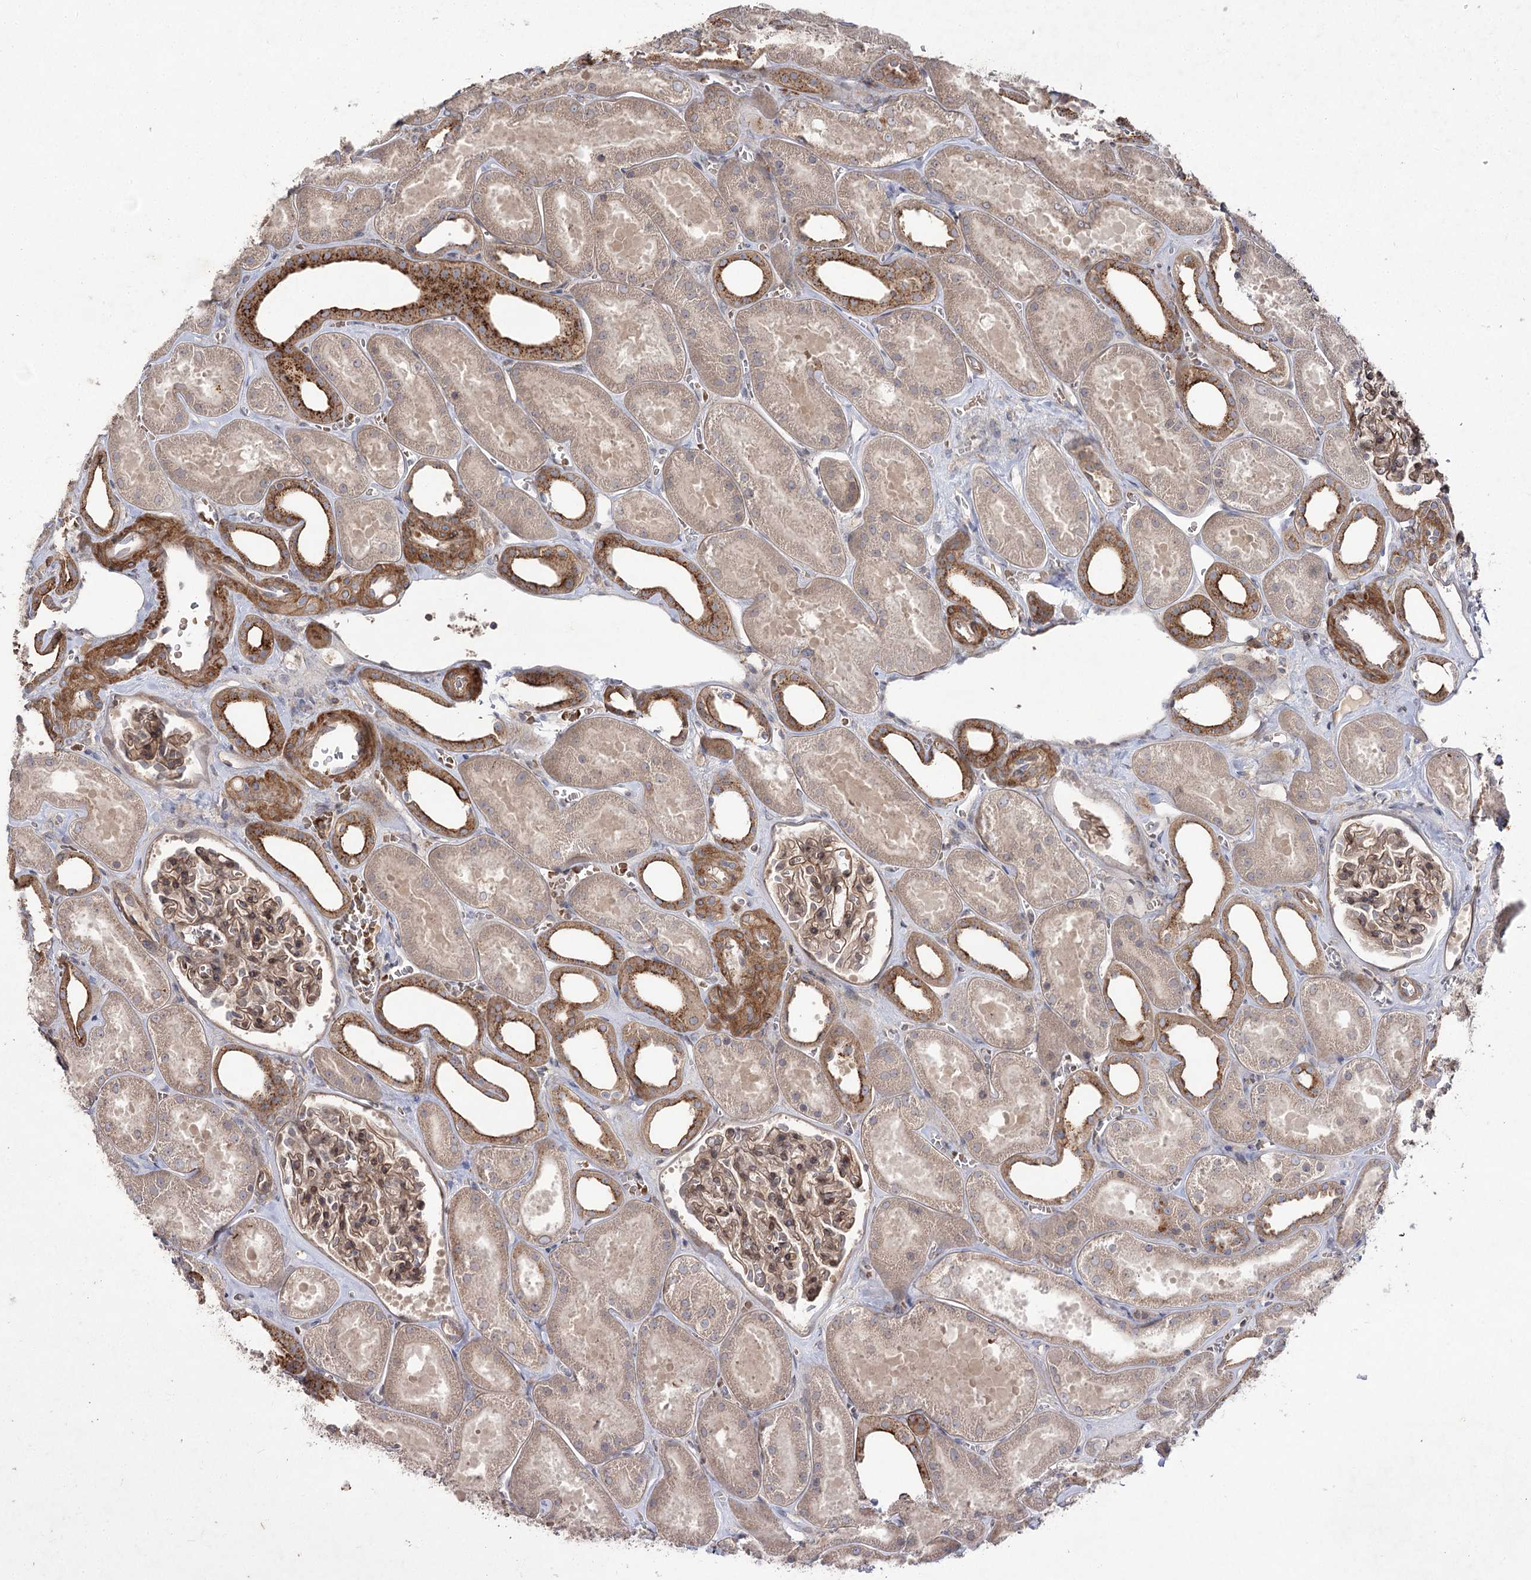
{"staining": {"intensity": "moderate", "quantity": ">75%", "location": "cytoplasmic/membranous"}, "tissue": "kidney", "cell_type": "Cells in glomeruli", "image_type": "normal", "snomed": [{"axis": "morphology", "description": "Normal tissue, NOS"}, {"axis": "morphology", "description": "Adenocarcinoma, NOS"}, {"axis": "topography", "description": "Kidney"}], "caption": "Moderate cytoplasmic/membranous positivity for a protein is identified in approximately >75% of cells in glomeruli of unremarkable kidney using IHC.", "gene": "KIAA0825", "patient": {"sex": "female", "age": 68}}